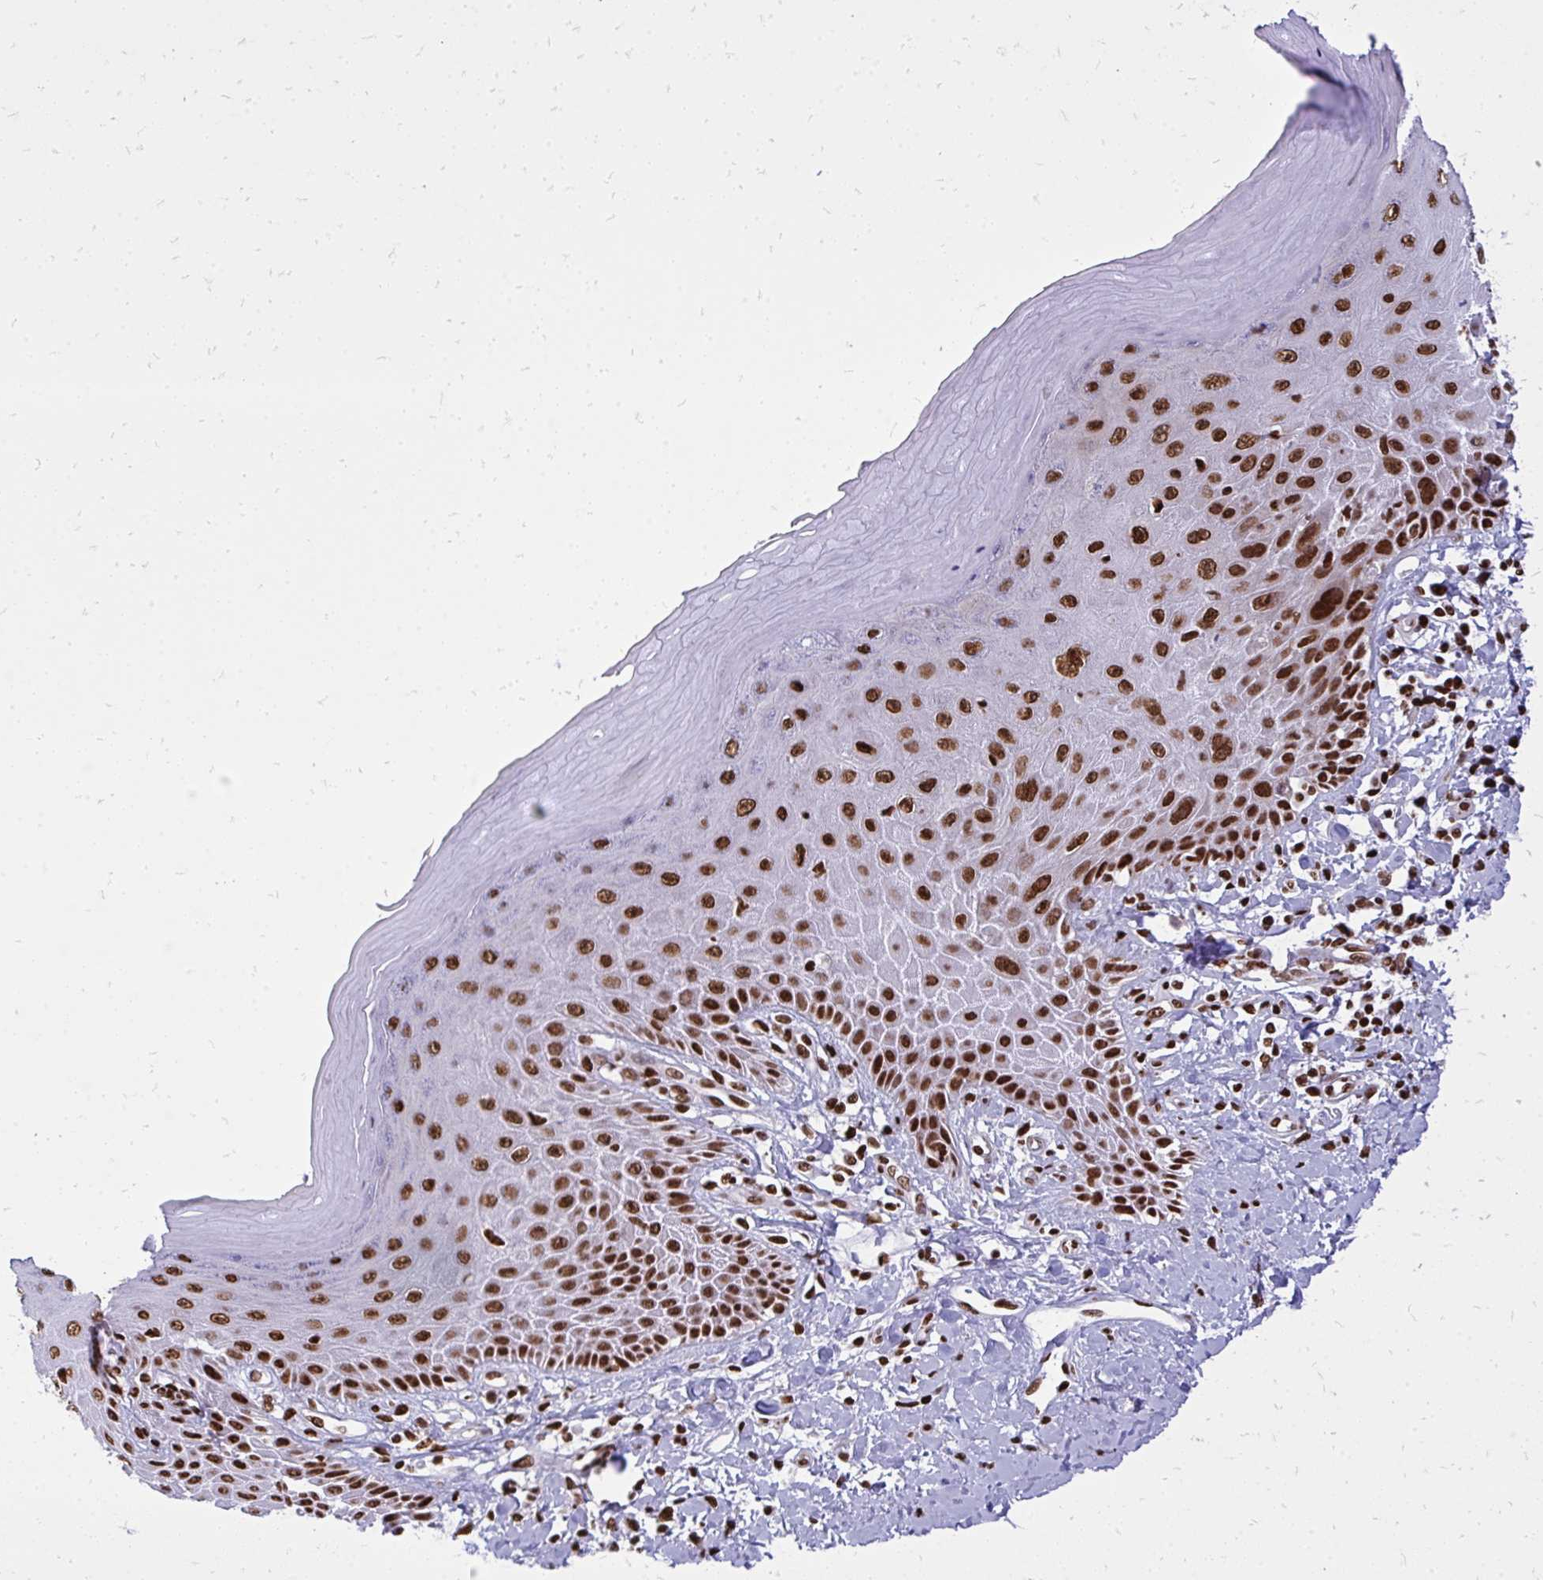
{"staining": {"intensity": "strong", "quantity": ">75%", "location": "nuclear"}, "tissue": "skin", "cell_type": "Epidermal cells", "image_type": "normal", "snomed": [{"axis": "morphology", "description": "Normal tissue, NOS"}, {"axis": "topography", "description": "Anal"}, {"axis": "topography", "description": "Peripheral nerve tissue"}], "caption": "Epidermal cells show high levels of strong nuclear expression in approximately >75% of cells in normal skin. Ihc stains the protein in brown and the nuclei are stained blue.", "gene": "TBL1Y", "patient": {"sex": "male", "age": 78}}